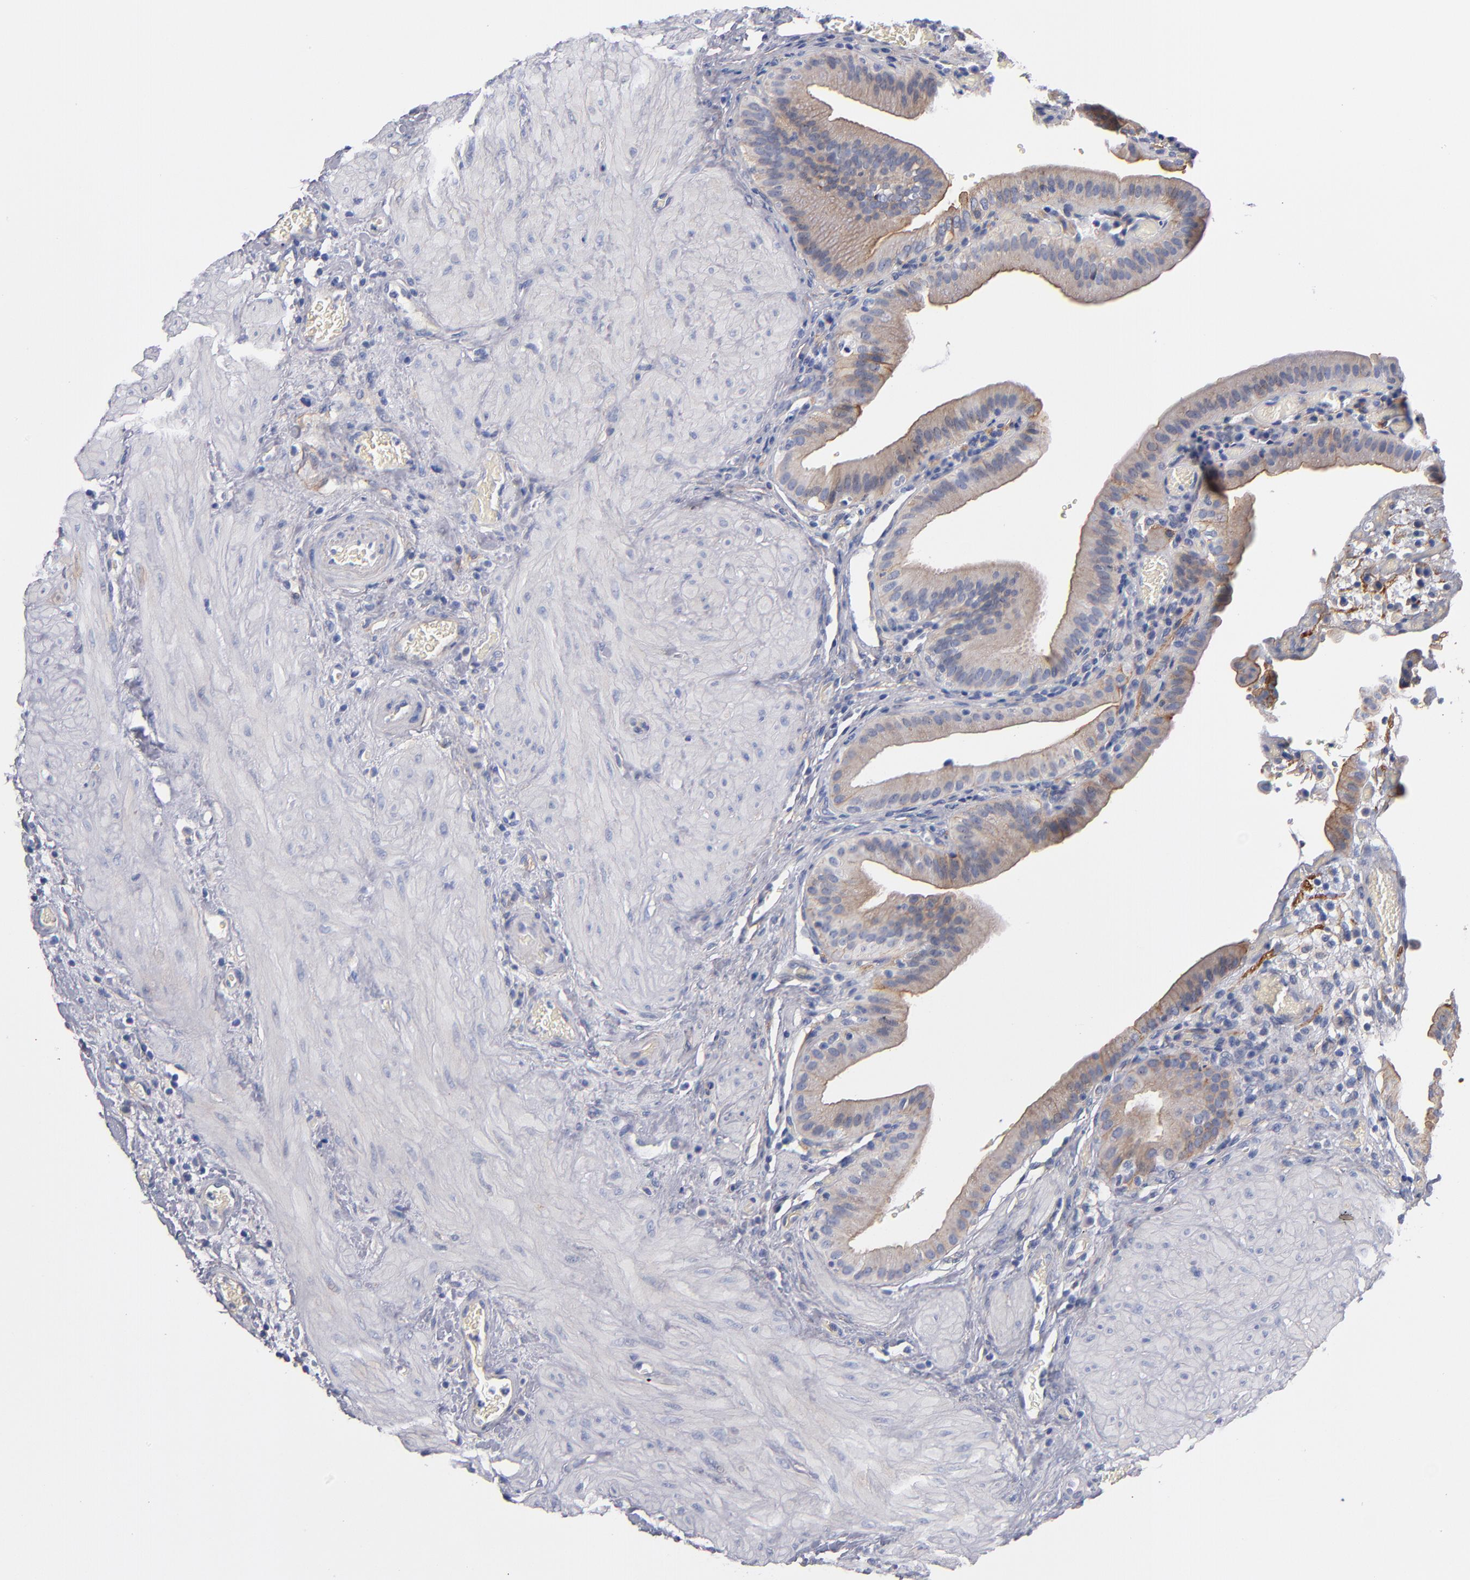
{"staining": {"intensity": "weak", "quantity": ">75%", "location": "cytoplasmic/membranous"}, "tissue": "gallbladder", "cell_type": "Glandular cells", "image_type": "normal", "snomed": [{"axis": "morphology", "description": "Normal tissue, NOS"}, {"axis": "topography", "description": "Gallbladder"}], "caption": "A low amount of weak cytoplasmic/membranous positivity is present in about >75% of glandular cells in benign gallbladder. The staining was performed using DAB (3,3'-diaminobenzidine), with brown indicating positive protein expression. Nuclei are stained blue with hematoxylin.", "gene": "PLSCR4", "patient": {"sex": "female", "age": 75}}